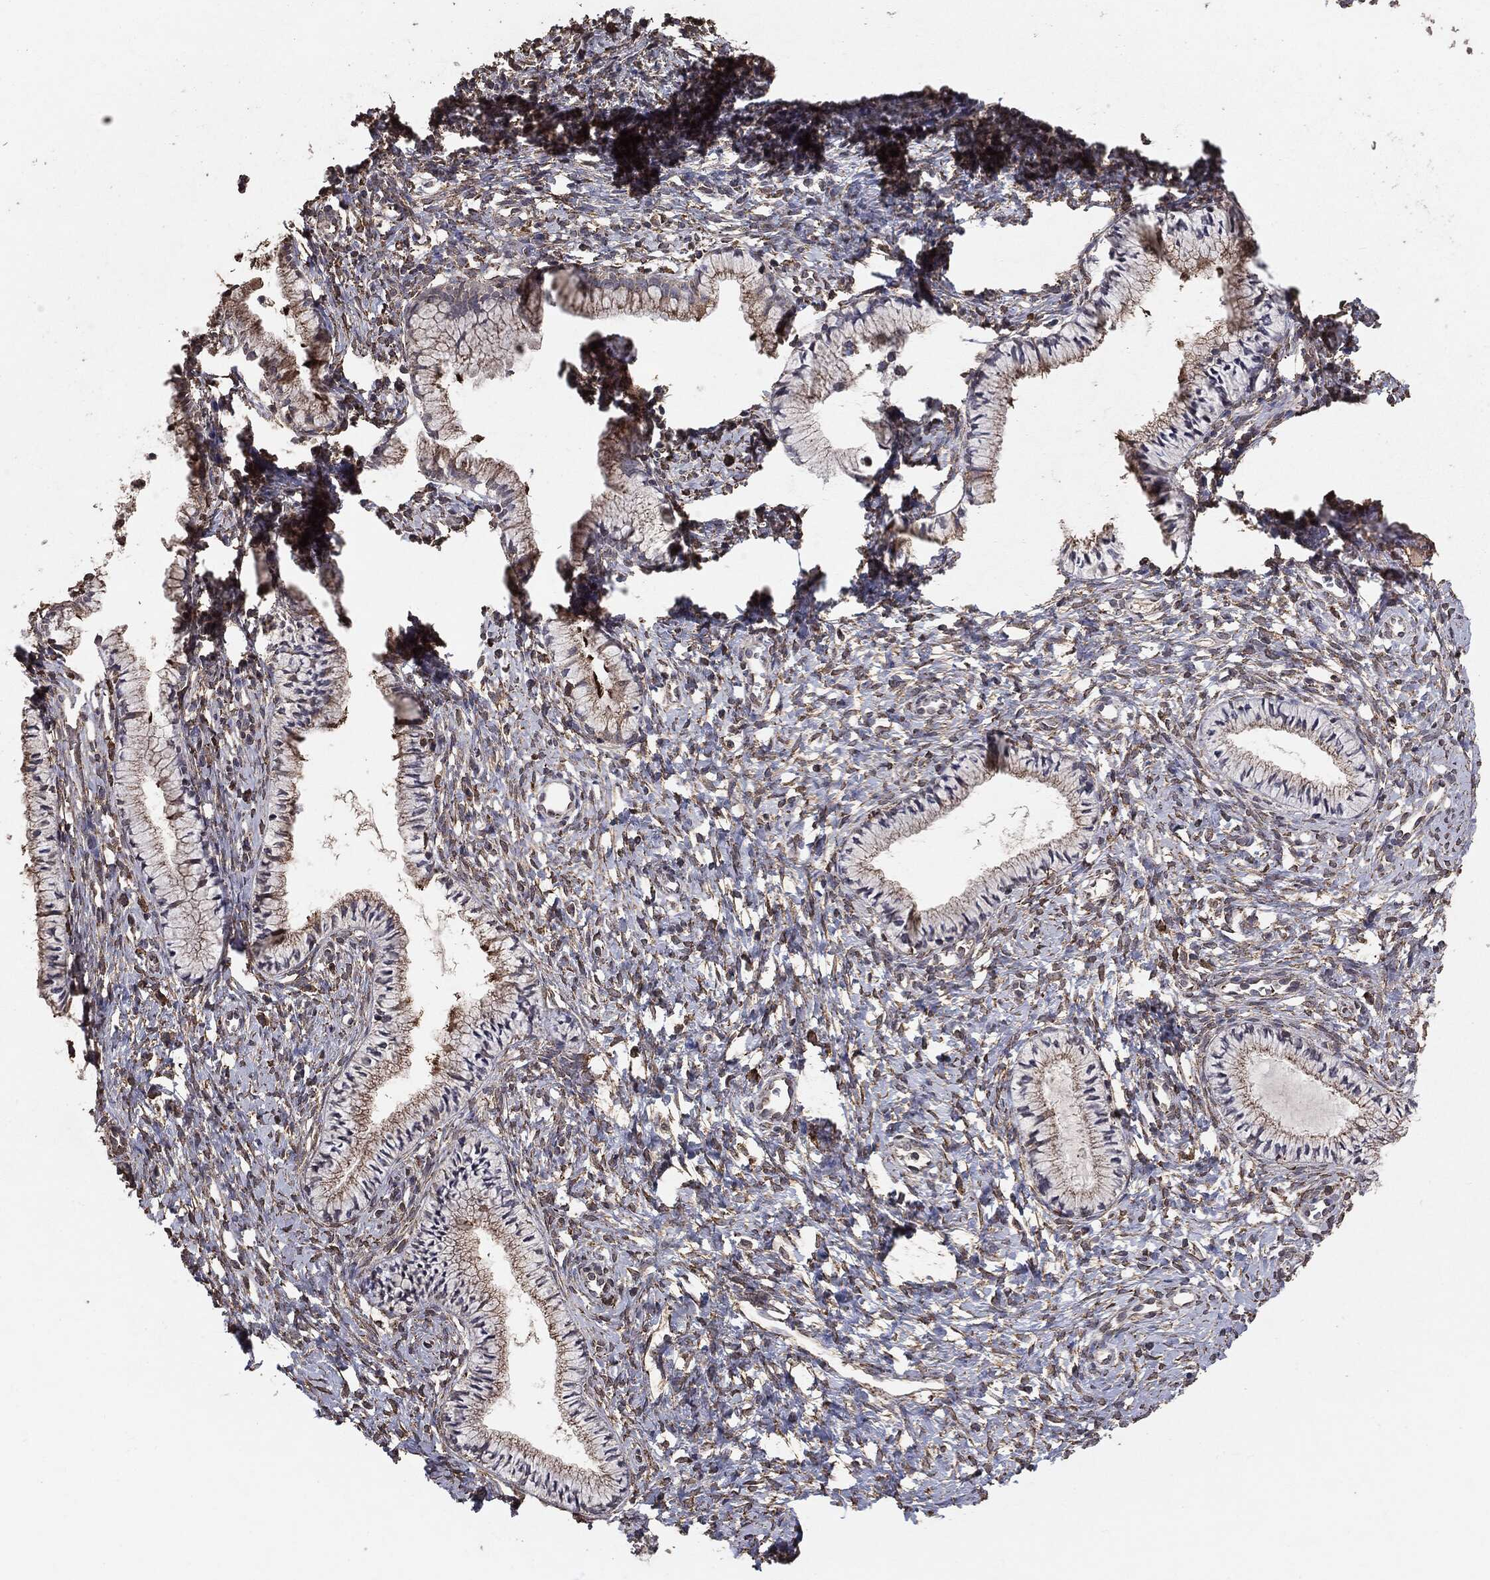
{"staining": {"intensity": "weak", "quantity": "<25%", "location": "cytoplasmic/membranous"}, "tissue": "cervix", "cell_type": "Glandular cells", "image_type": "normal", "snomed": [{"axis": "morphology", "description": "Normal tissue, NOS"}, {"axis": "topography", "description": "Cervix"}], "caption": "Protein analysis of unremarkable cervix exhibits no significant positivity in glandular cells. Brightfield microscopy of IHC stained with DAB (3,3'-diaminobenzidine) (brown) and hematoxylin (blue), captured at high magnification.", "gene": "MTOR", "patient": {"sex": "female", "age": 39}}